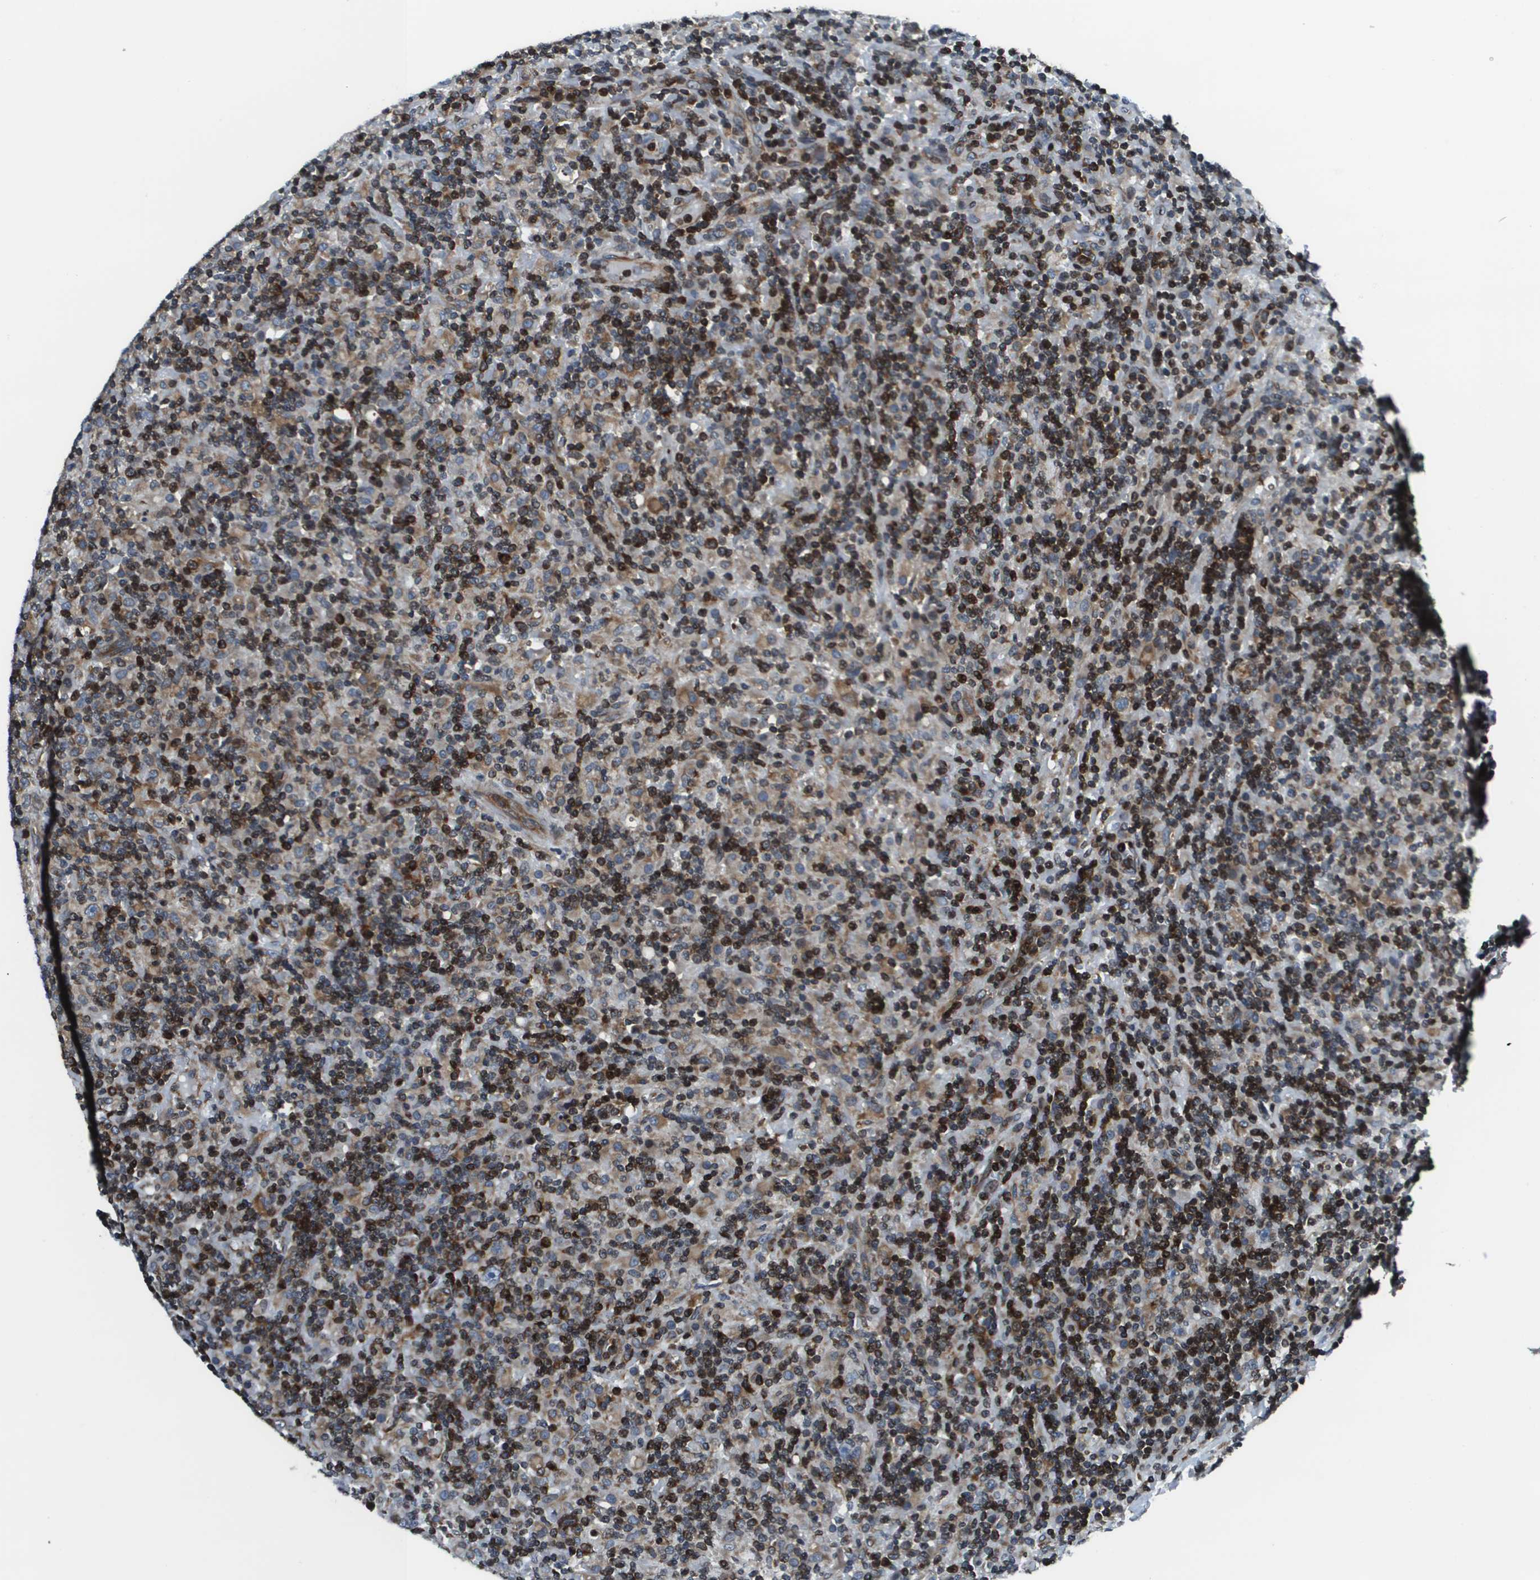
{"staining": {"intensity": "moderate", "quantity": "<25%", "location": "cytoplasmic/membranous"}, "tissue": "lymphoma", "cell_type": "Tumor cells", "image_type": "cancer", "snomed": [{"axis": "morphology", "description": "Hodgkin's disease, NOS"}, {"axis": "topography", "description": "Lymph node"}], "caption": "Immunohistochemical staining of lymphoma exhibits low levels of moderate cytoplasmic/membranous expression in approximately <25% of tumor cells. (IHC, brightfield microscopy, high magnification).", "gene": "ESYT1", "patient": {"sex": "male", "age": 70}}